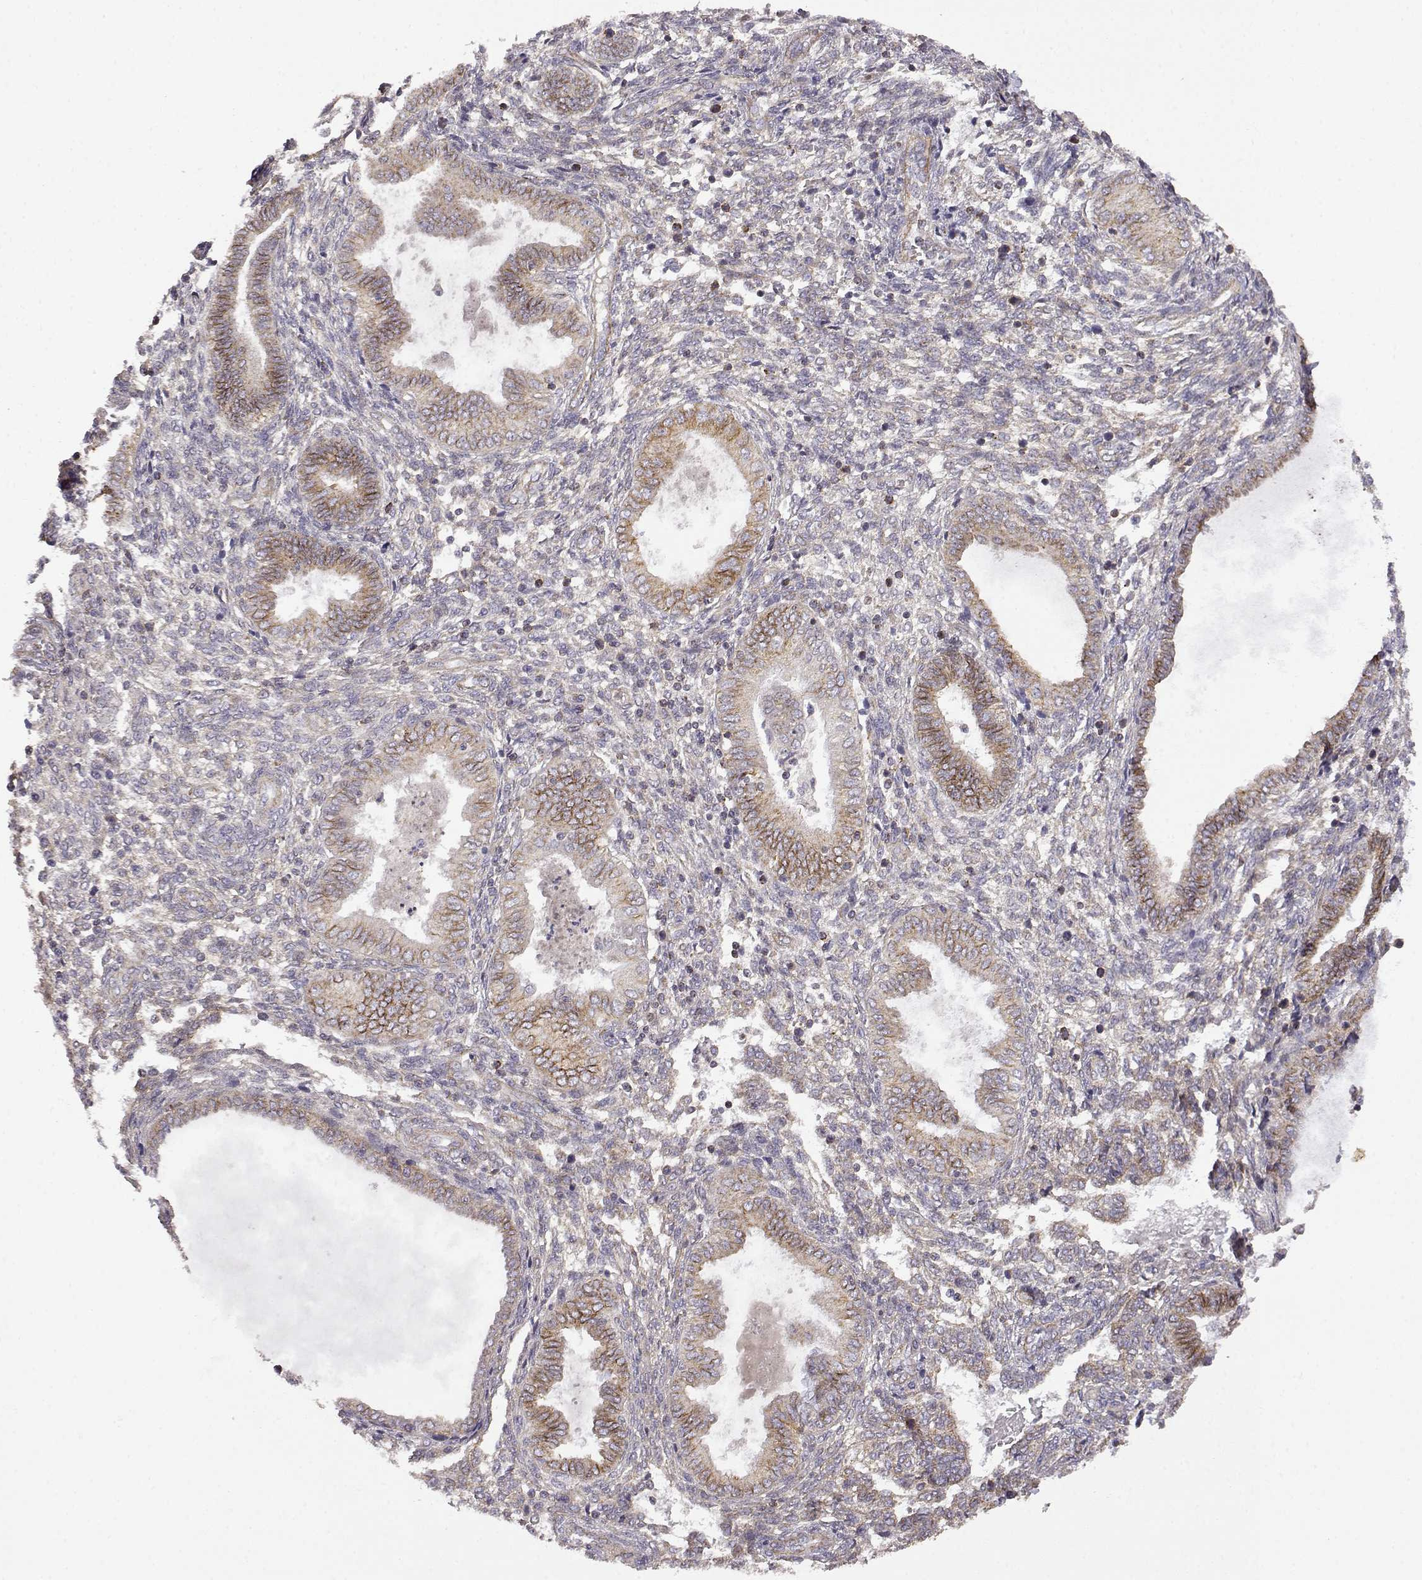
{"staining": {"intensity": "negative", "quantity": "none", "location": "none"}, "tissue": "endometrium", "cell_type": "Cells in endometrial stroma", "image_type": "normal", "snomed": [{"axis": "morphology", "description": "Normal tissue, NOS"}, {"axis": "topography", "description": "Endometrium"}], "caption": "Protein analysis of normal endometrium reveals no significant staining in cells in endometrial stroma. The staining is performed using DAB brown chromogen with nuclei counter-stained in using hematoxylin.", "gene": "DDC", "patient": {"sex": "female", "age": 42}}